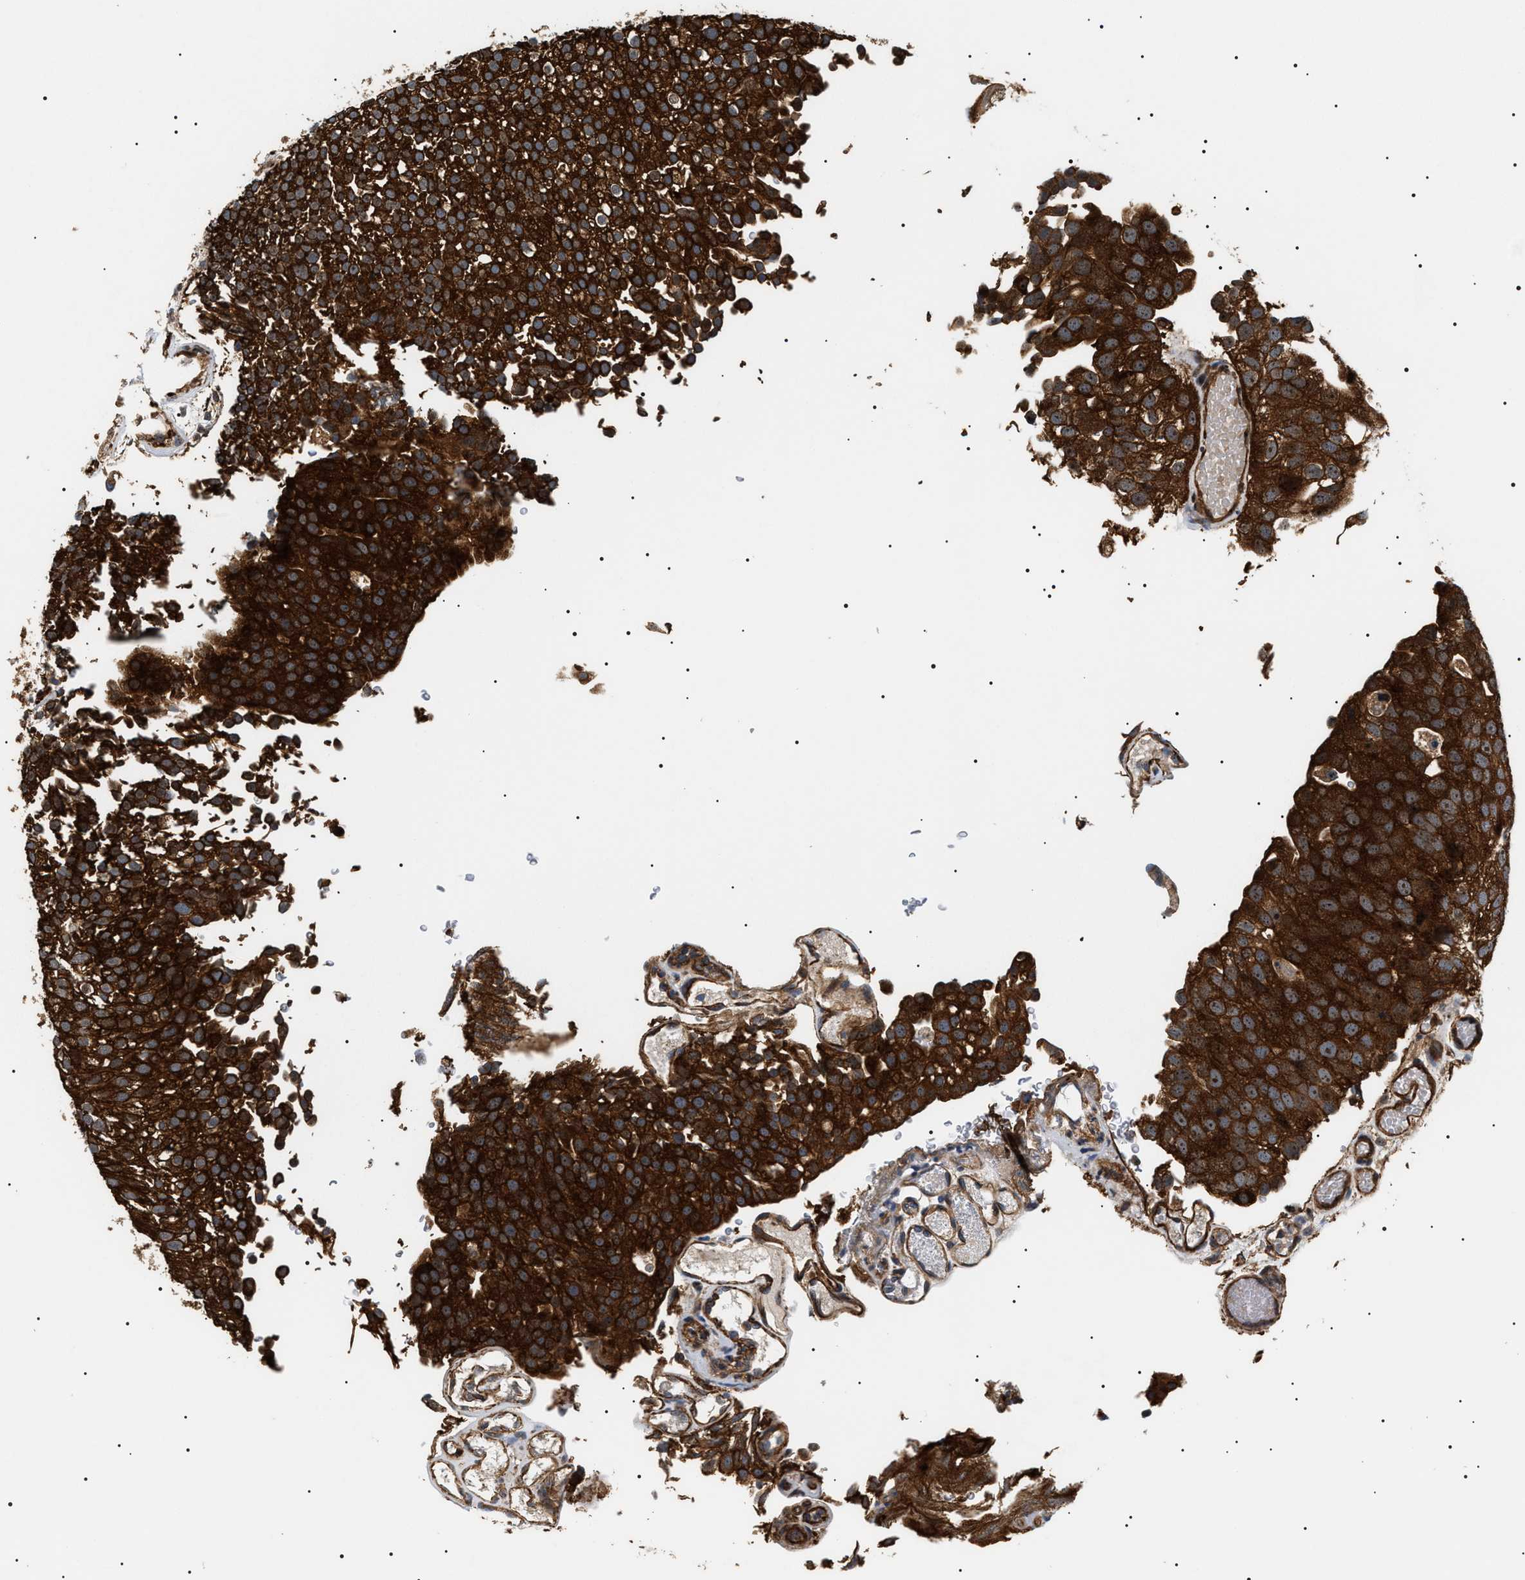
{"staining": {"intensity": "strong", "quantity": ">75%", "location": "cytoplasmic/membranous"}, "tissue": "urothelial cancer", "cell_type": "Tumor cells", "image_type": "cancer", "snomed": [{"axis": "morphology", "description": "Urothelial carcinoma, Low grade"}, {"axis": "topography", "description": "Urinary bladder"}], "caption": "Immunohistochemical staining of human urothelial carcinoma (low-grade) displays high levels of strong cytoplasmic/membranous protein positivity in approximately >75% of tumor cells.", "gene": "SH3GLB2", "patient": {"sex": "male", "age": 78}}